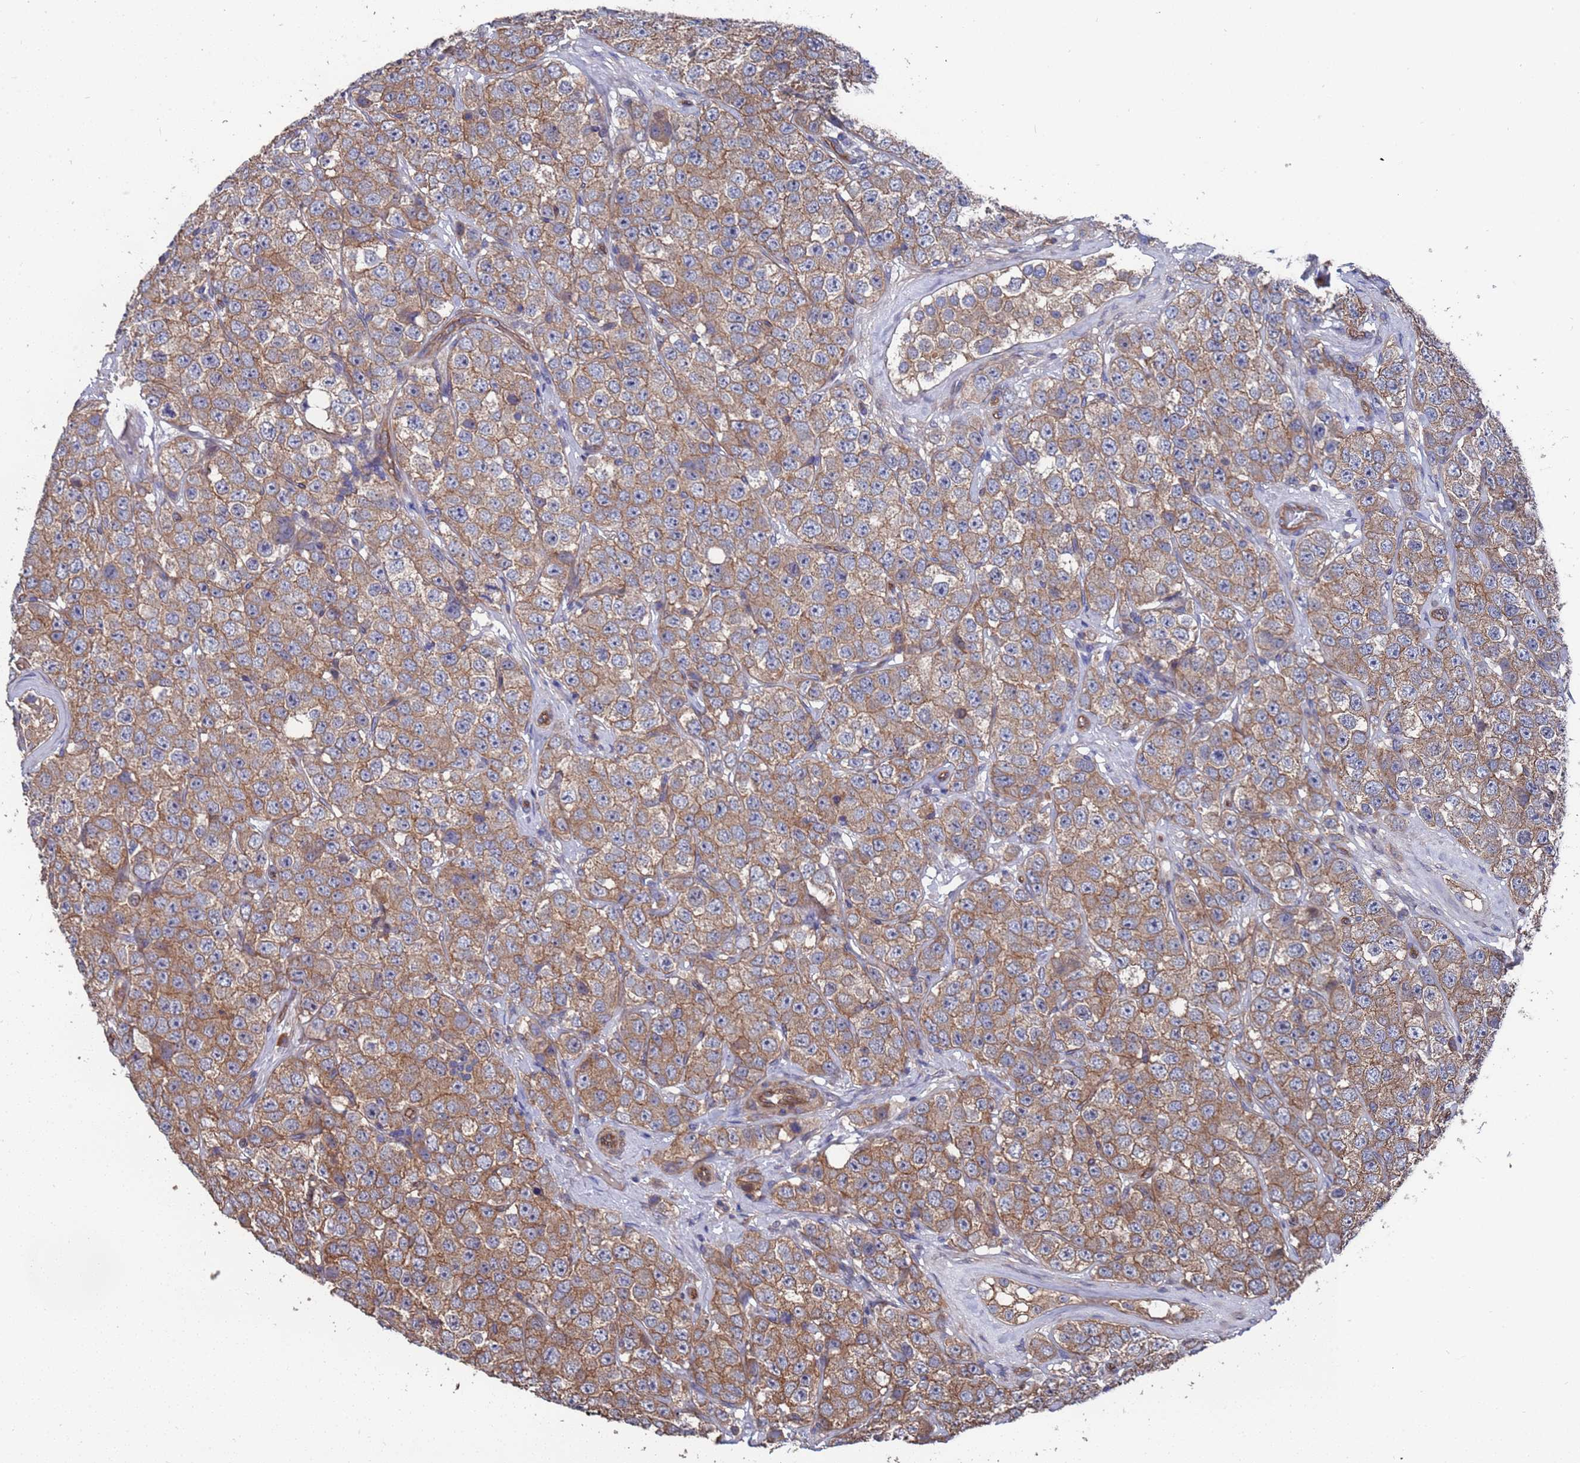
{"staining": {"intensity": "weak", "quantity": "25%-75%", "location": "cytoplasmic/membranous"}, "tissue": "testis cancer", "cell_type": "Tumor cells", "image_type": "cancer", "snomed": [{"axis": "morphology", "description": "Seminoma, NOS"}, {"axis": "topography", "description": "Testis"}], "caption": "Protein staining of testis cancer (seminoma) tissue reveals weak cytoplasmic/membranous staining in approximately 25%-75% of tumor cells. (DAB IHC, brown staining for protein, blue staining for nuclei).", "gene": "NDUFAF6", "patient": {"sex": "male", "age": 28}}